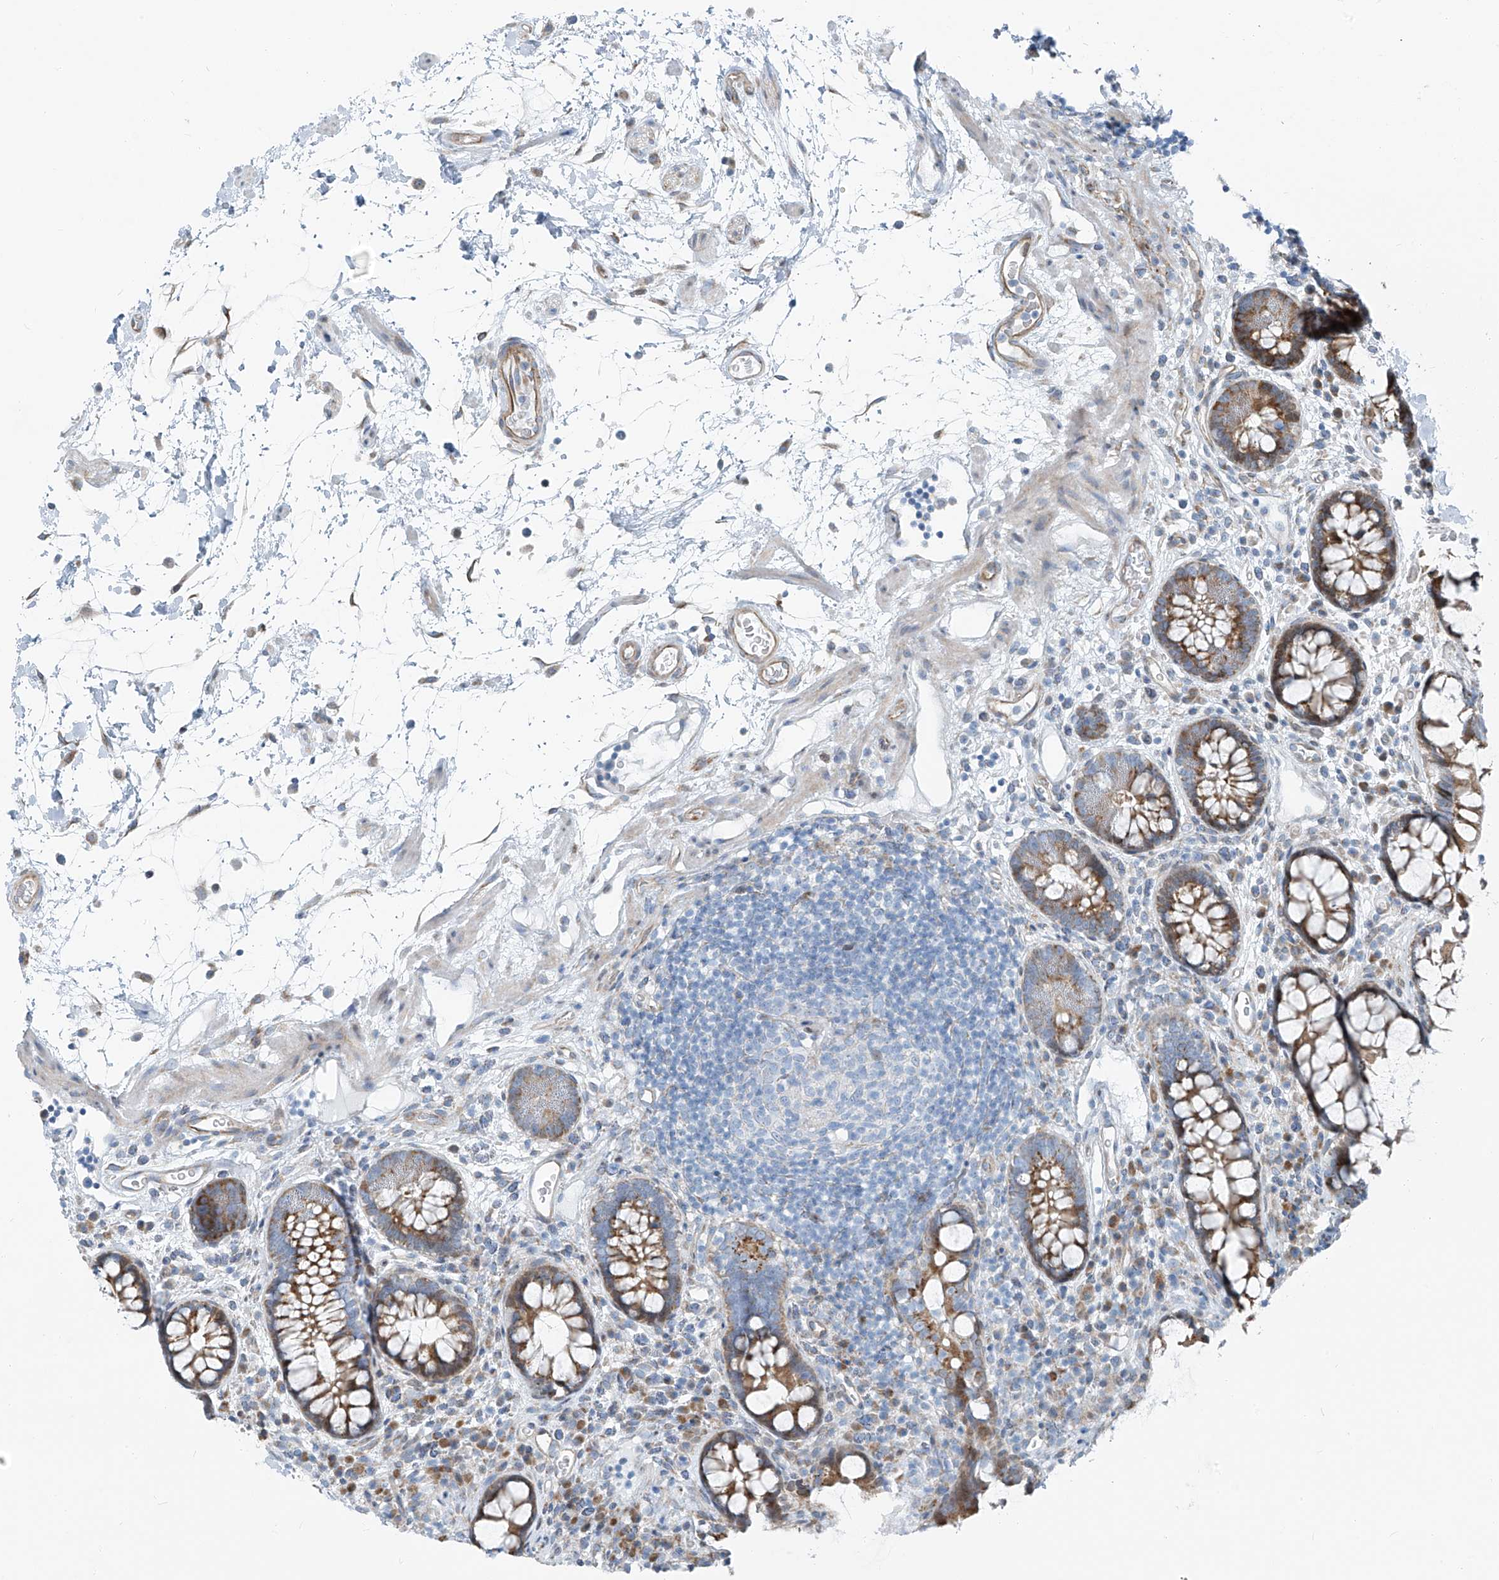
{"staining": {"intensity": "weak", "quantity": ">75%", "location": "cytoplasmic/membranous"}, "tissue": "colon", "cell_type": "Endothelial cells", "image_type": "normal", "snomed": [{"axis": "morphology", "description": "Normal tissue, NOS"}, {"axis": "topography", "description": "Colon"}], "caption": "About >75% of endothelial cells in unremarkable human colon show weak cytoplasmic/membranous protein positivity as visualized by brown immunohistochemical staining.", "gene": "HIC2", "patient": {"sex": "female", "age": 79}}